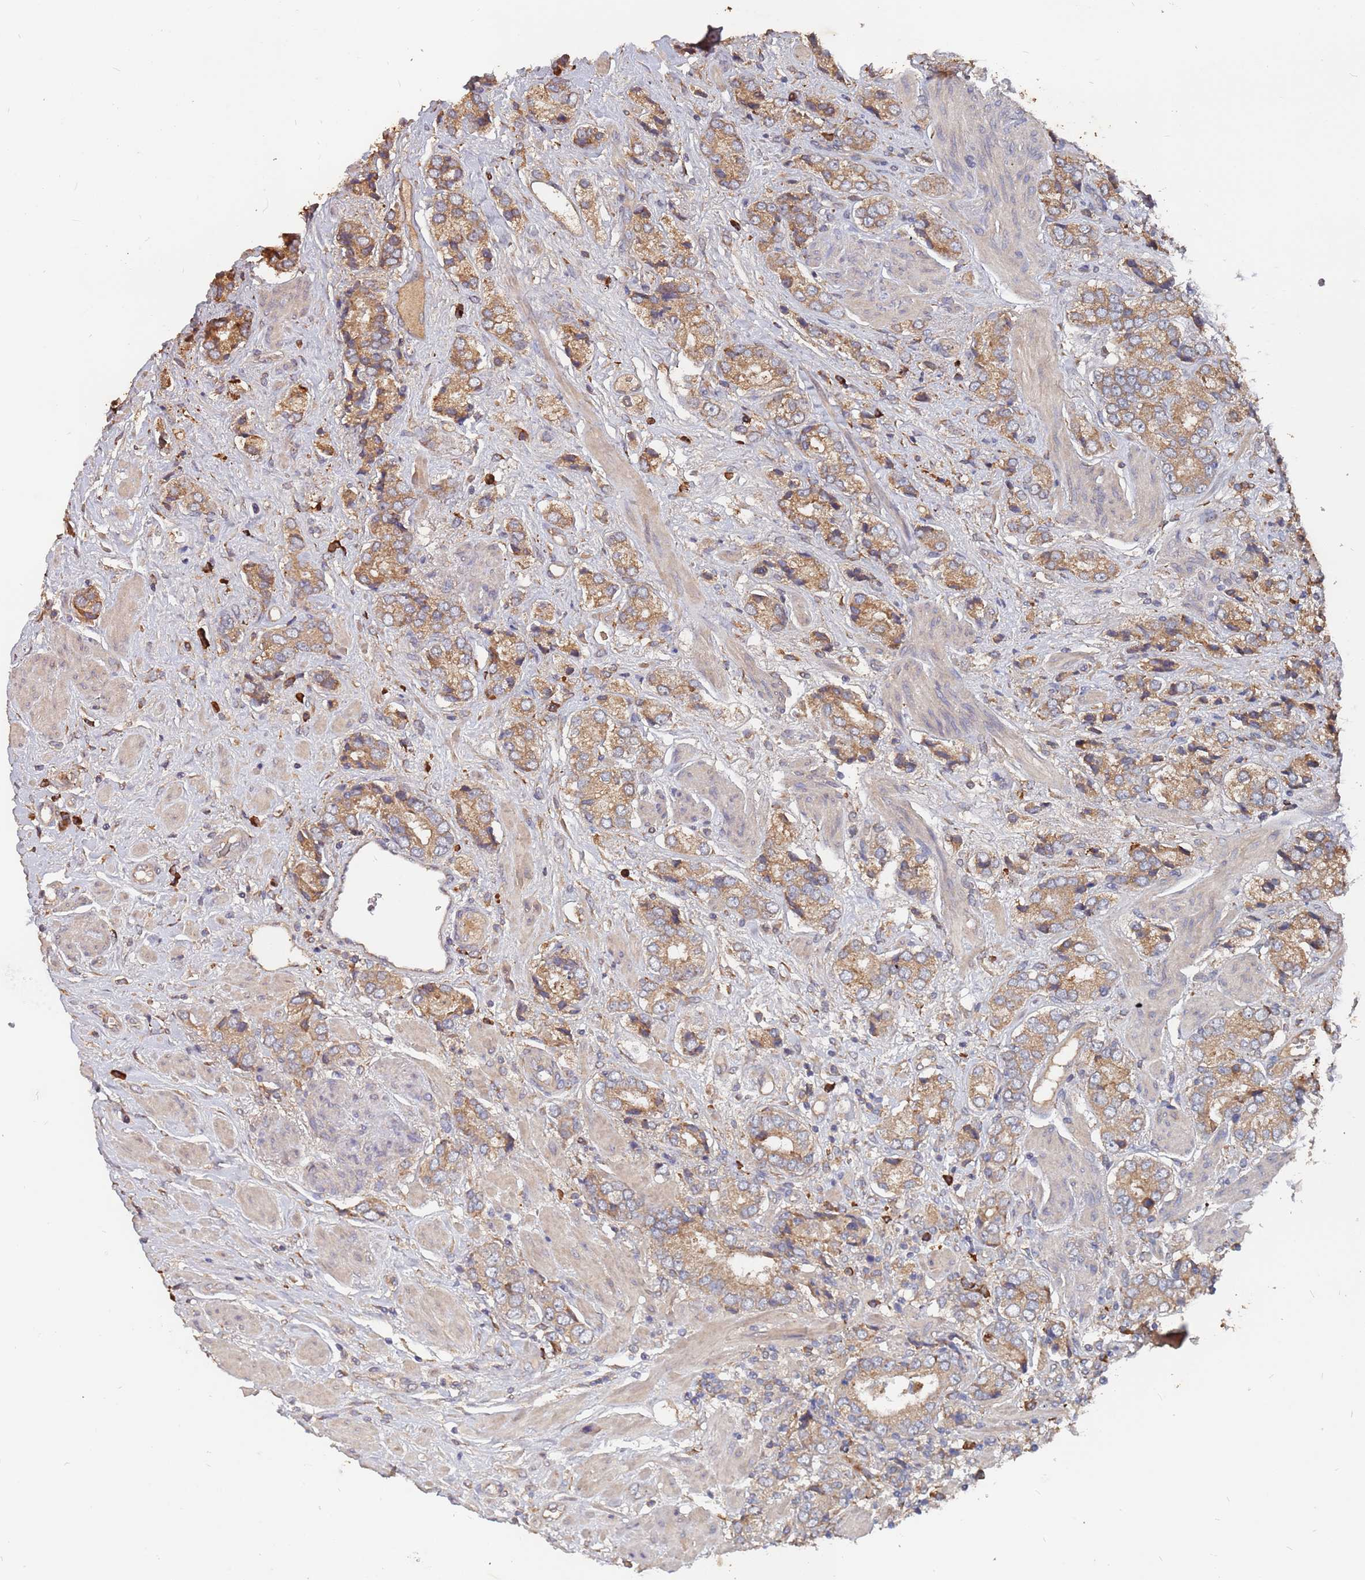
{"staining": {"intensity": "moderate", "quantity": ">75%", "location": "cytoplasmic/membranous"}, "tissue": "prostate cancer", "cell_type": "Tumor cells", "image_type": "cancer", "snomed": [{"axis": "morphology", "description": "Adenocarcinoma, High grade"}, {"axis": "topography", "description": "Prostate and seminal vesicle, NOS"}], "caption": "This is a histology image of immunohistochemistry (IHC) staining of high-grade adenocarcinoma (prostate), which shows moderate expression in the cytoplasmic/membranous of tumor cells.", "gene": "ATG5", "patient": {"sex": "male", "age": 64}}